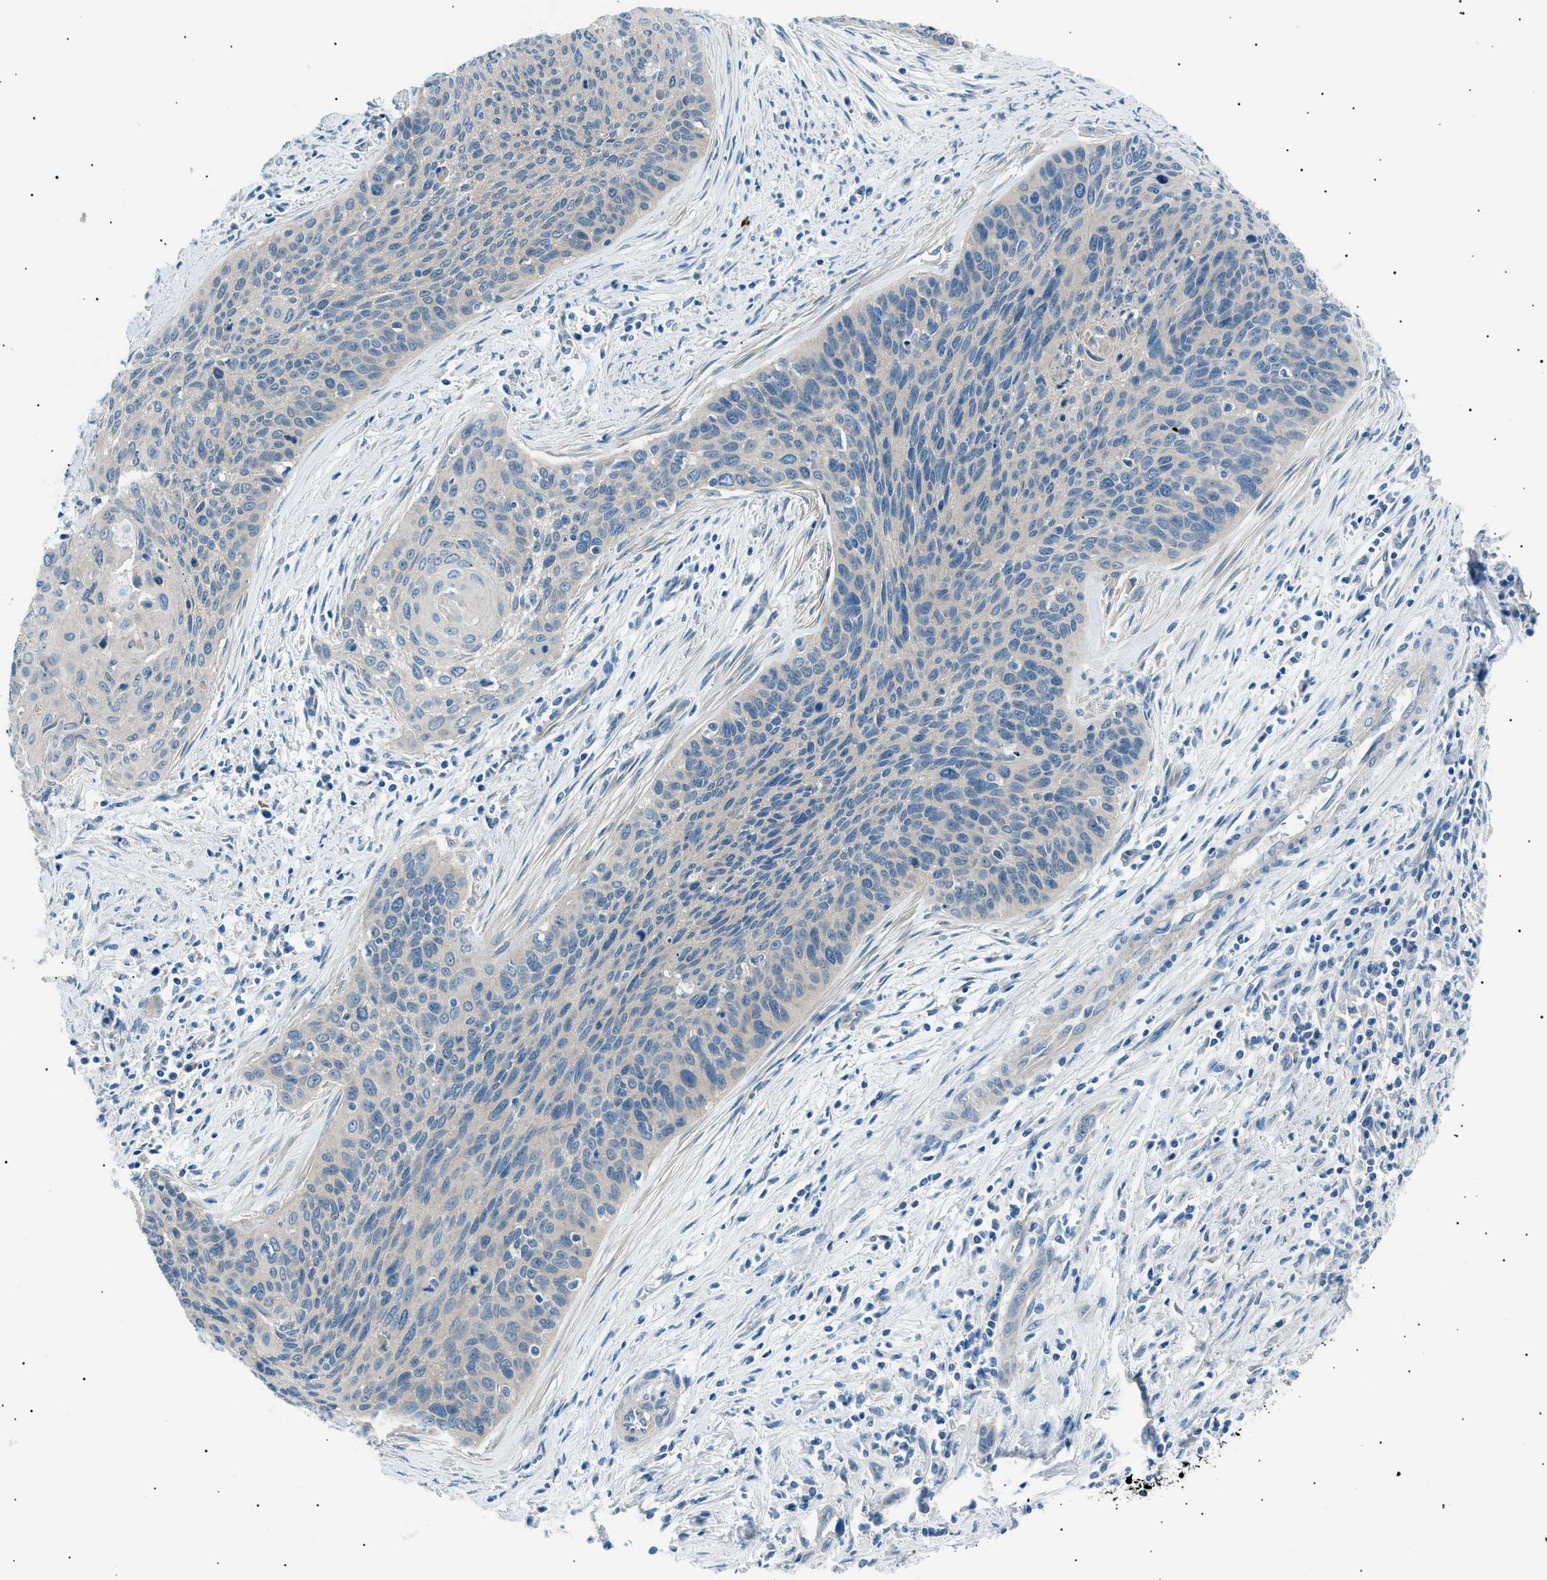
{"staining": {"intensity": "negative", "quantity": "none", "location": "none"}, "tissue": "cervical cancer", "cell_type": "Tumor cells", "image_type": "cancer", "snomed": [{"axis": "morphology", "description": "Squamous cell carcinoma, NOS"}, {"axis": "topography", "description": "Cervix"}], "caption": "Squamous cell carcinoma (cervical) was stained to show a protein in brown. There is no significant staining in tumor cells.", "gene": "LRRC37B", "patient": {"sex": "female", "age": 55}}